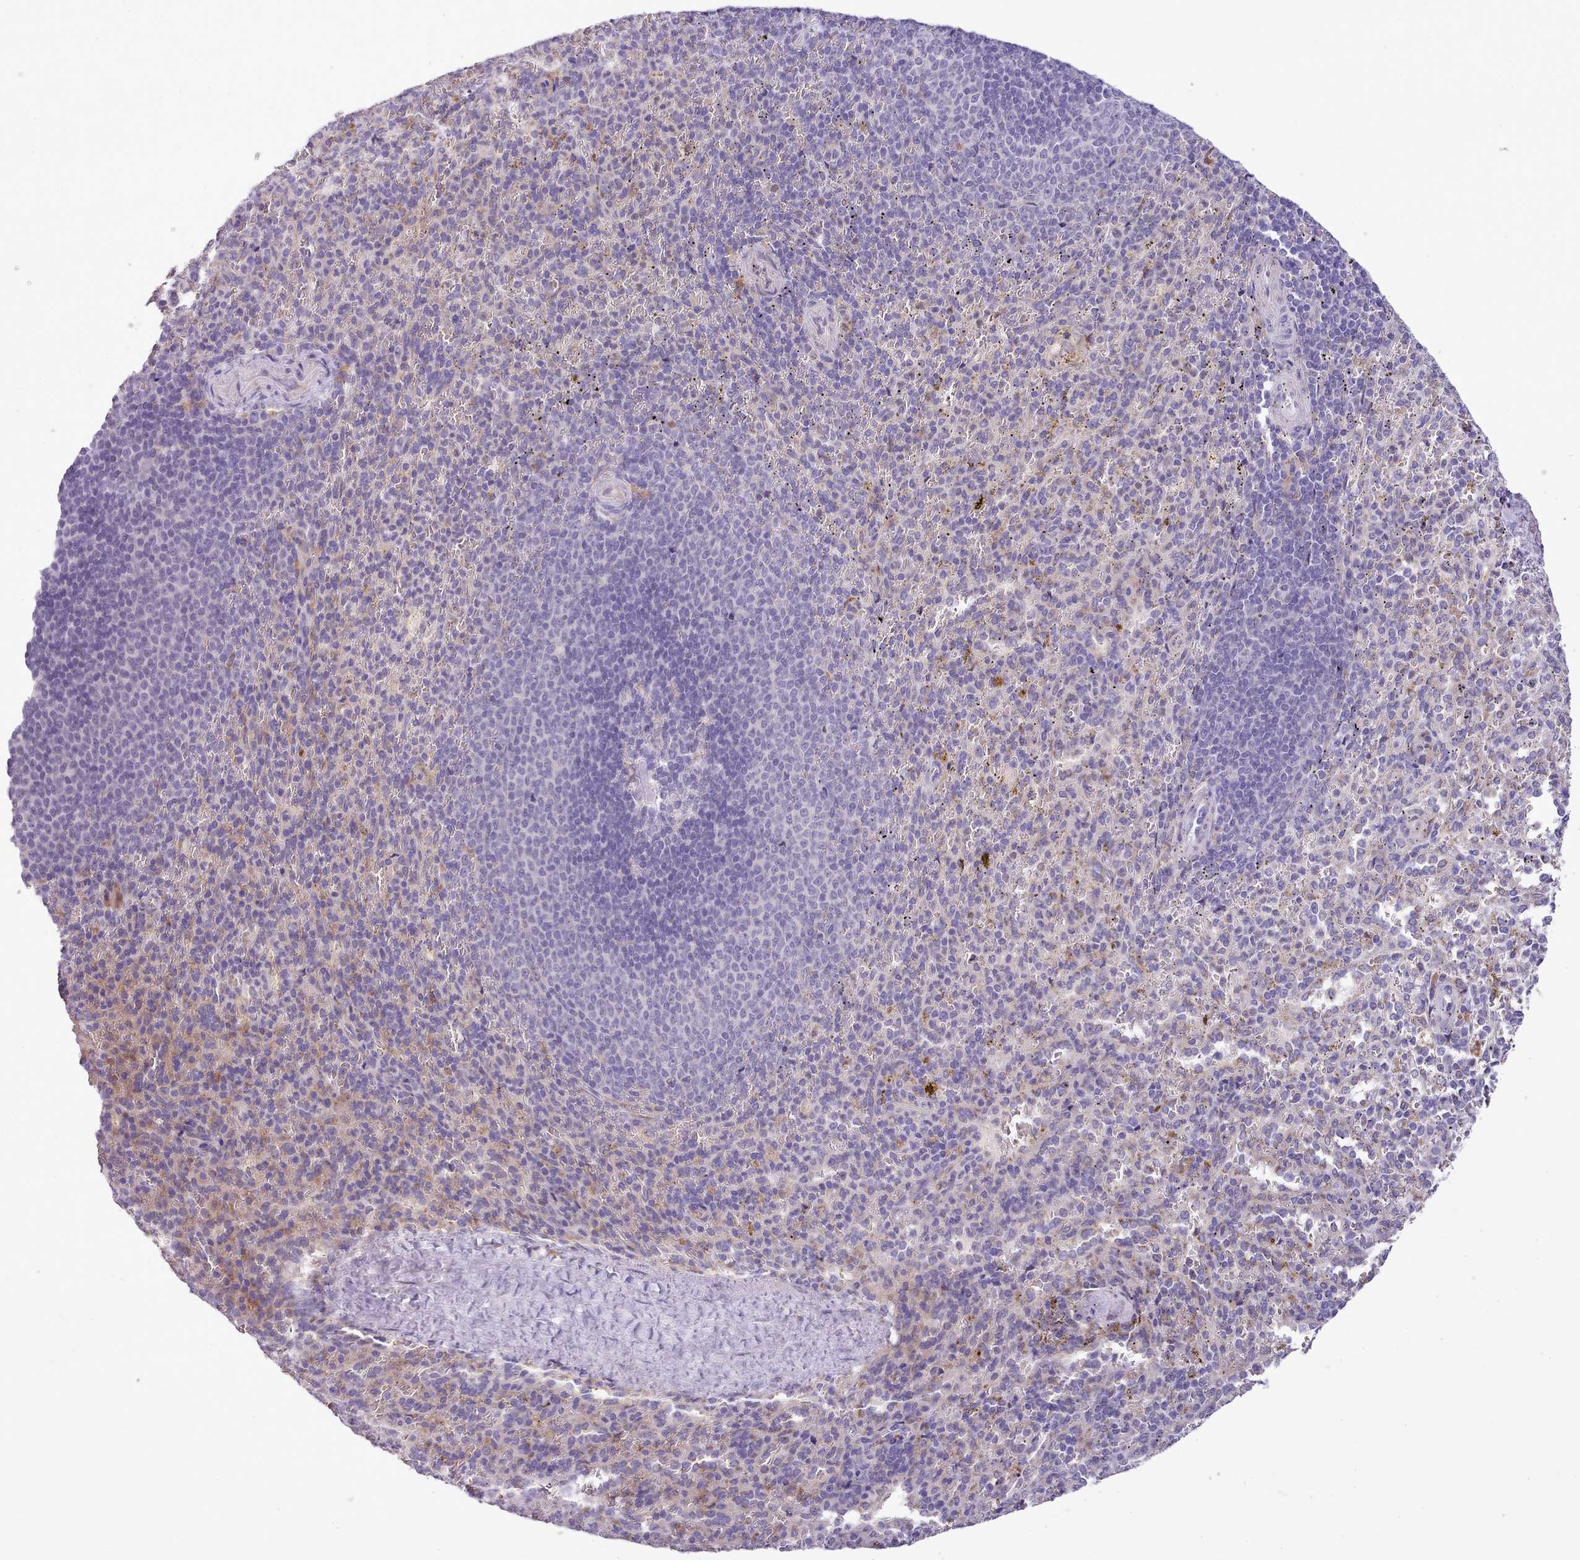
{"staining": {"intensity": "negative", "quantity": "none", "location": "none"}, "tissue": "spleen", "cell_type": "Cells in red pulp", "image_type": "normal", "snomed": [{"axis": "morphology", "description": "Normal tissue, NOS"}, {"axis": "topography", "description": "Spleen"}], "caption": "Benign spleen was stained to show a protein in brown. There is no significant positivity in cells in red pulp.", "gene": "FAM83E", "patient": {"sex": "female", "age": 21}}